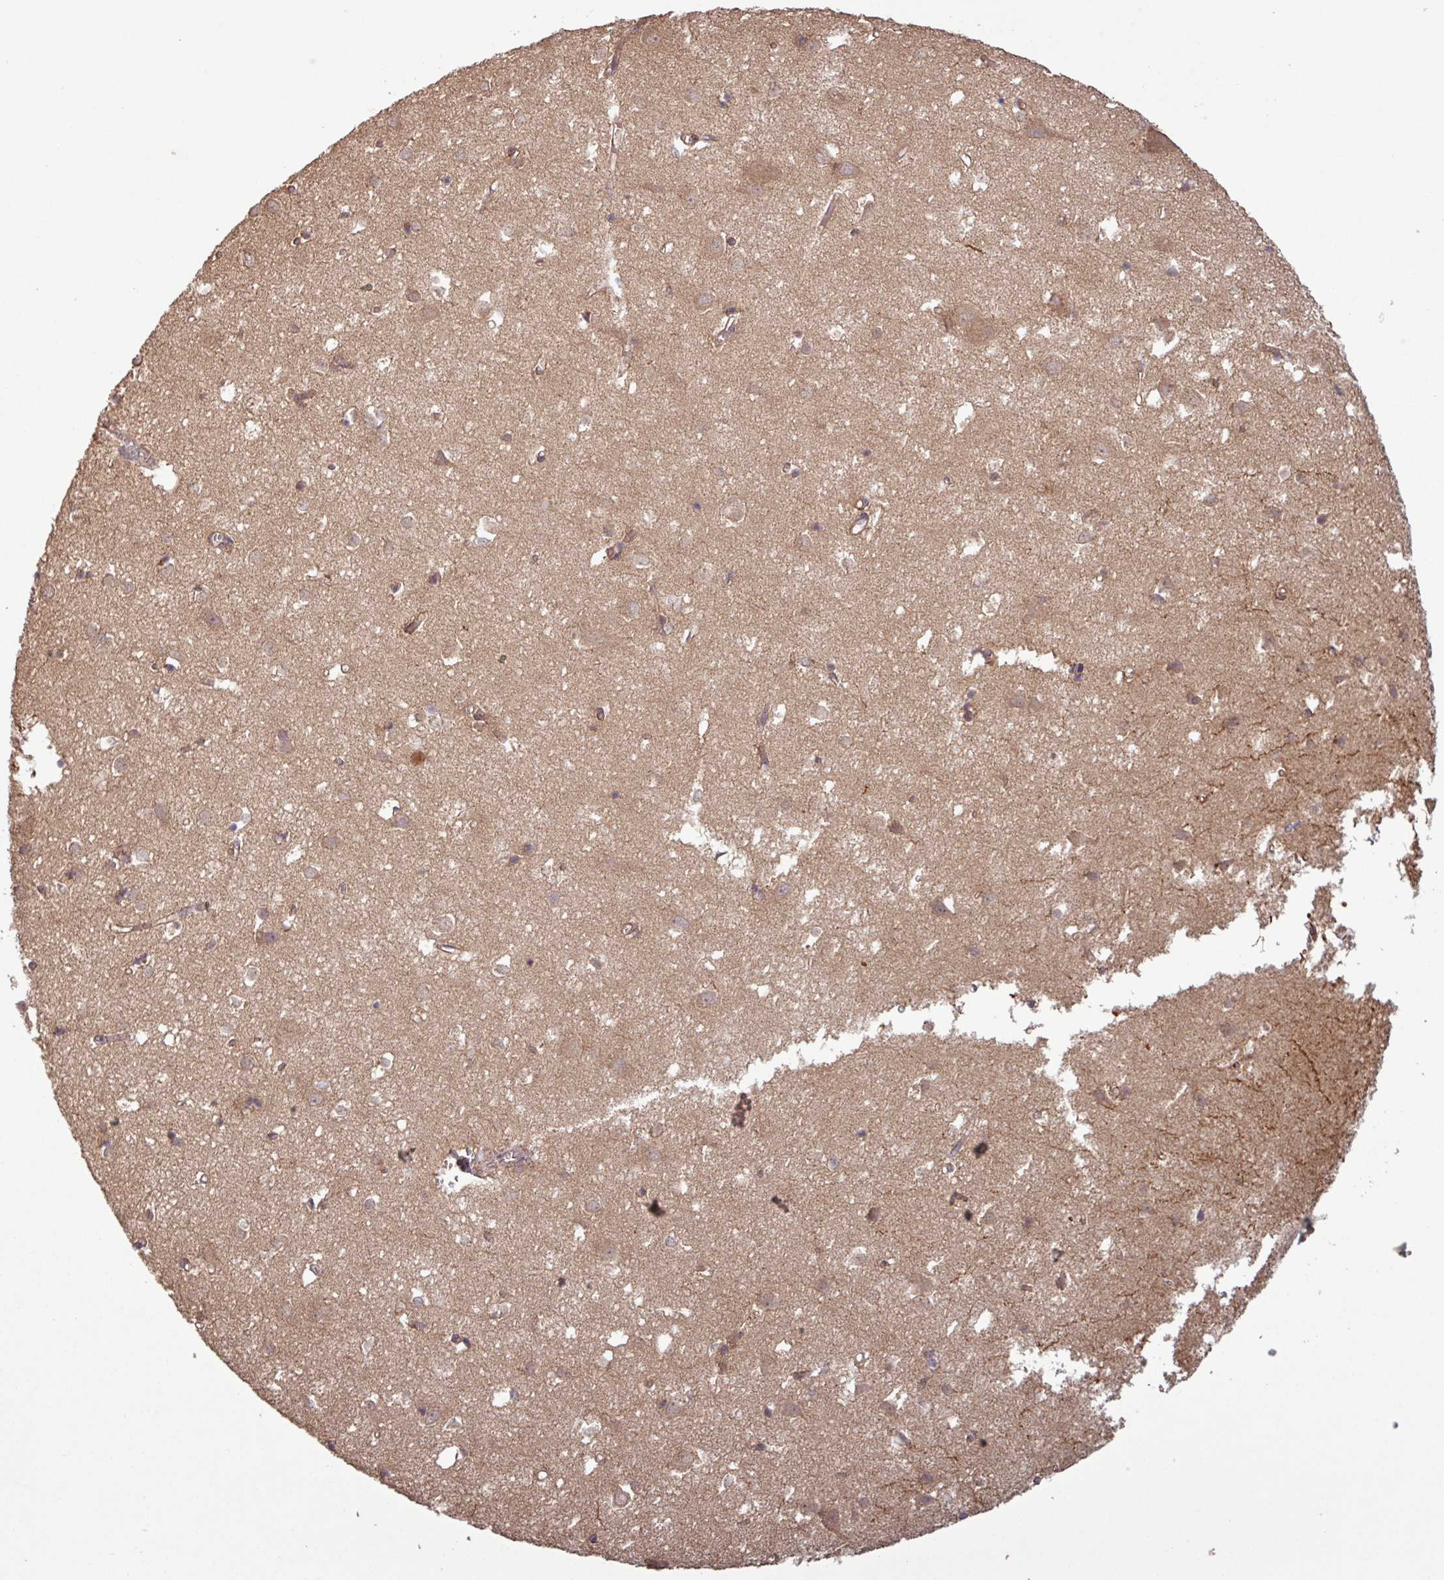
{"staining": {"intensity": "moderate", "quantity": ">75%", "location": "cytoplasmic/membranous"}, "tissue": "cerebral cortex", "cell_type": "Endothelial cells", "image_type": "normal", "snomed": [{"axis": "morphology", "description": "Normal tissue, NOS"}, {"axis": "topography", "description": "Cerebral cortex"}], "caption": "Moderate cytoplasmic/membranous protein positivity is seen in about >75% of endothelial cells in cerebral cortex.", "gene": "TRABD2A", "patient": {"sex": "male", "age": 70}}